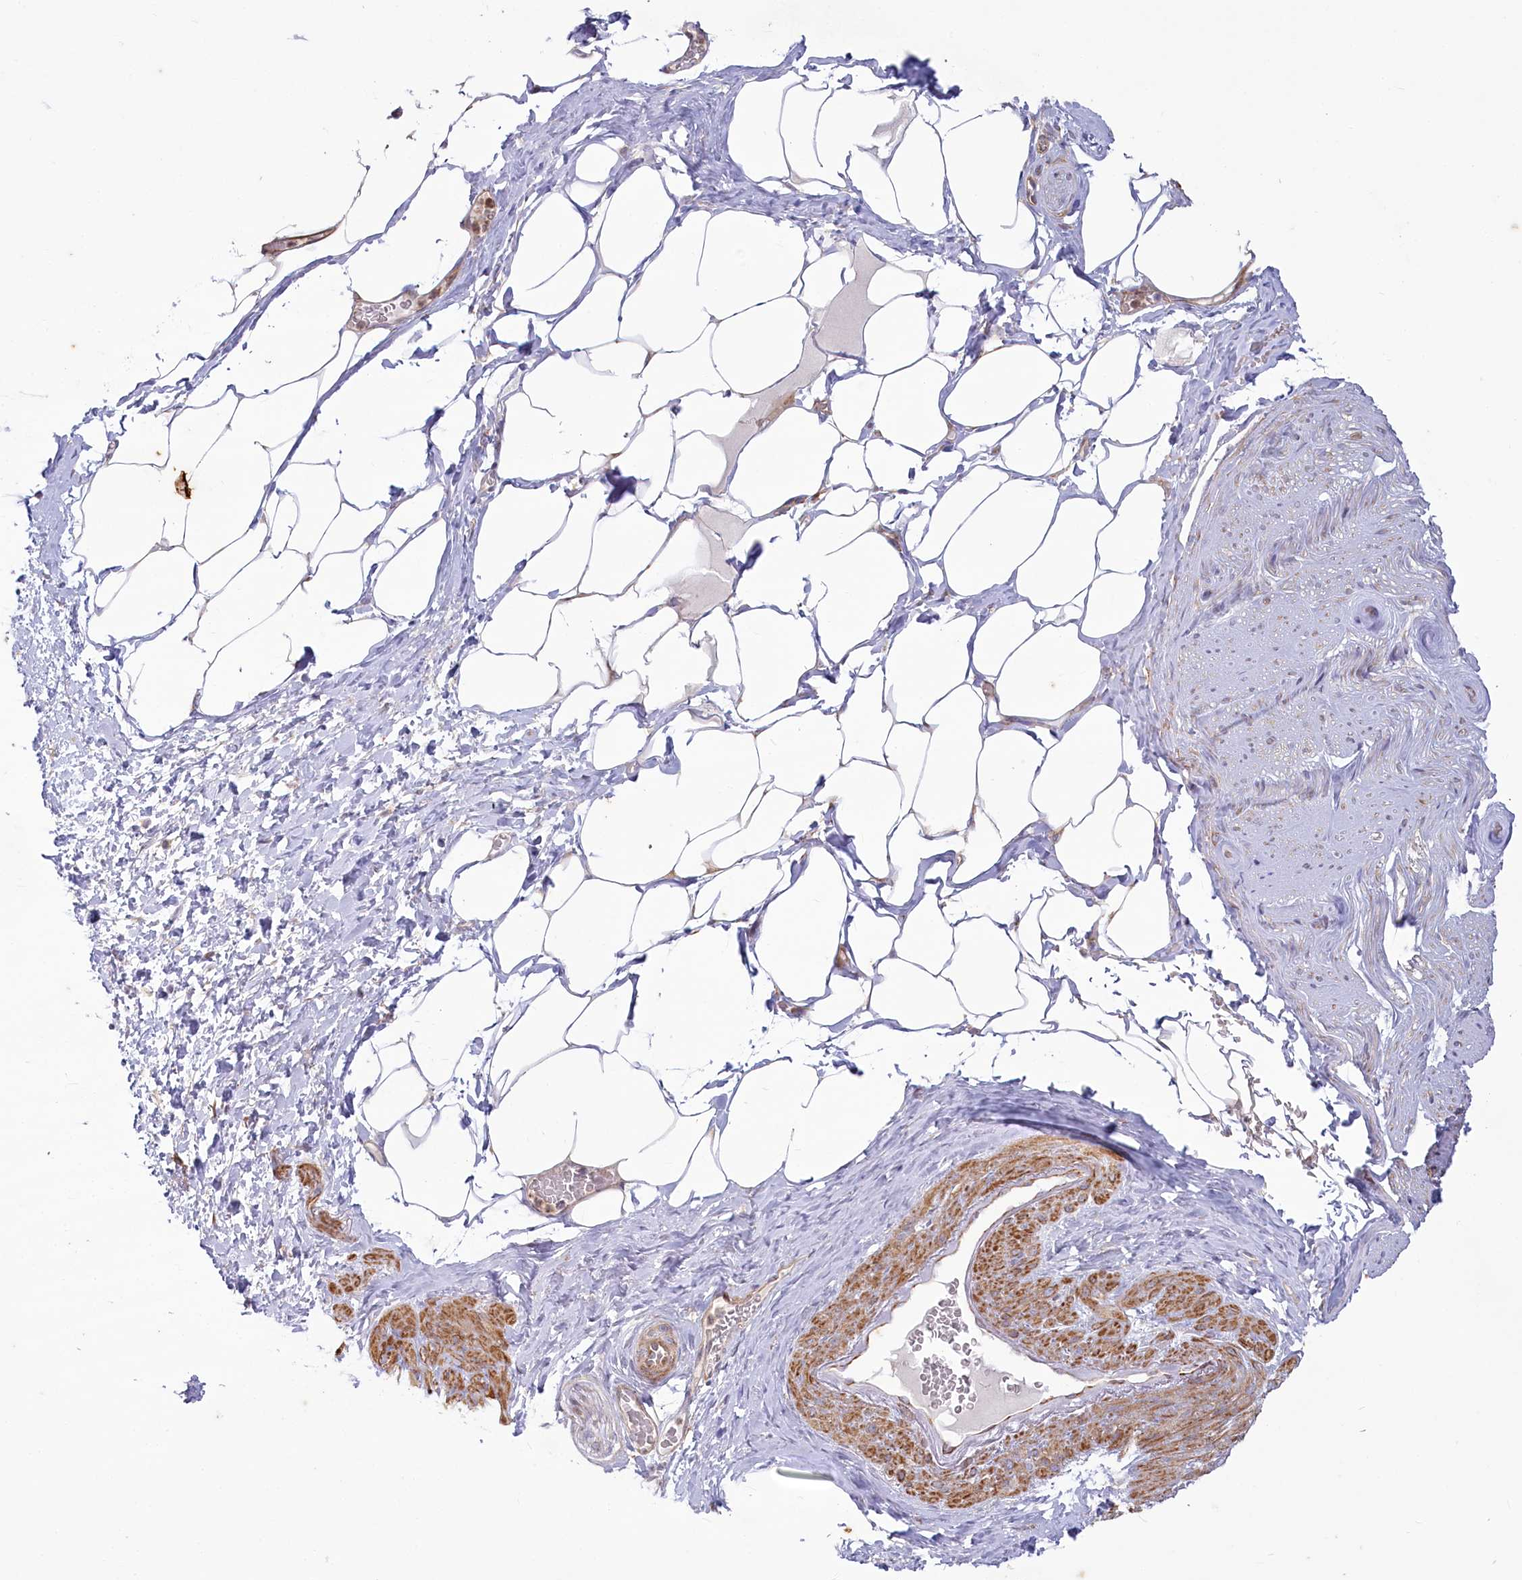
{"staining": {"intensity": "weak", "quantity": ">75%", "location": "cytoplasmic/membranous"}, "tissue": "adipose tissue", "cell_type": "Adipocytes", "image_type": "normal", "snomed": [{"axis": "morphology", "description": "Normal tissue, NOS"}, {"axis": "morphology", "description": "Adenocarcinoma, Low grade"}, {"axis": "topography", "description": "Prostate"}, {"axis": "topography", "description": "Peripheral nerve tissue"}], "caption": "Immunohistochemical staining of benign human adipose tissue exhibits weak cytoplasmic/membranous protein staining in approximately >75% of adipocytes.", "gene": "MTG1", "patient": {"sex": "male", "age": 63}}